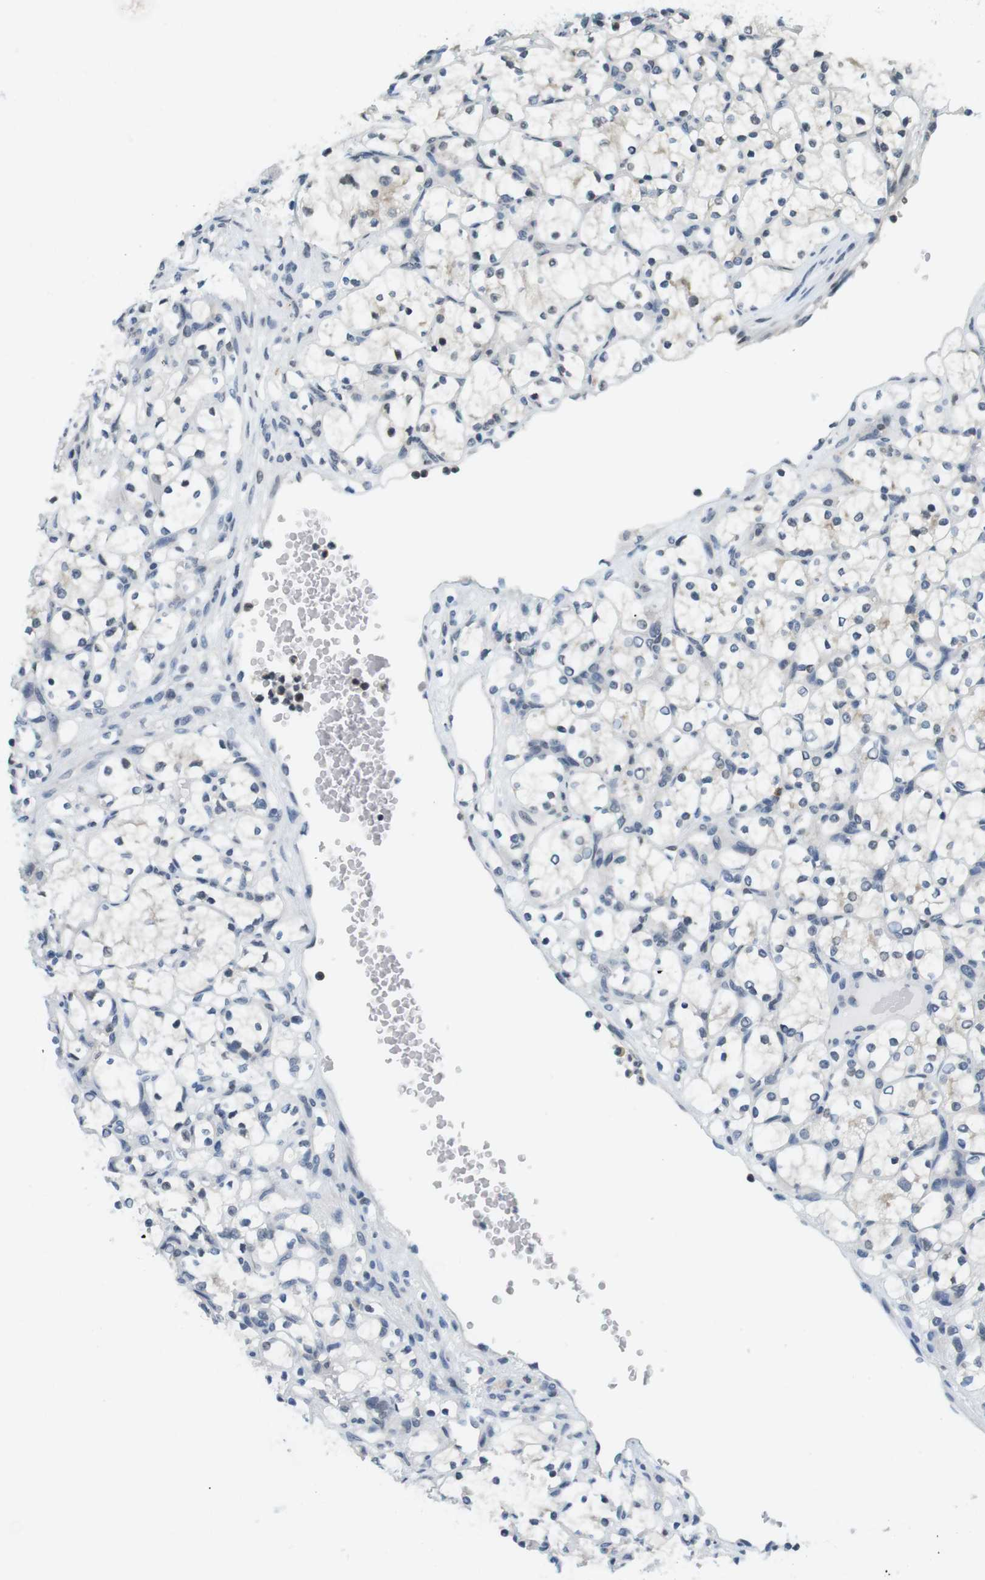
{"staining": {"intensity": "negative", "quantity": "none", "location": "none"}, "tissue": "renal cancer", "cell_type": "Tumor cells", "image_type": "cancer", "snomed": [{"axis": "morphology", "description": "Adenocarcinoma, NOS"}, {"axis": "topography", "description": "Kidney"}], "caption": "This is an immunohistochemistry image of human renal cancer. There is no staining in tumor cells.", "gene": "NEK4", "patient": {"sex": "female", "age": 69}}